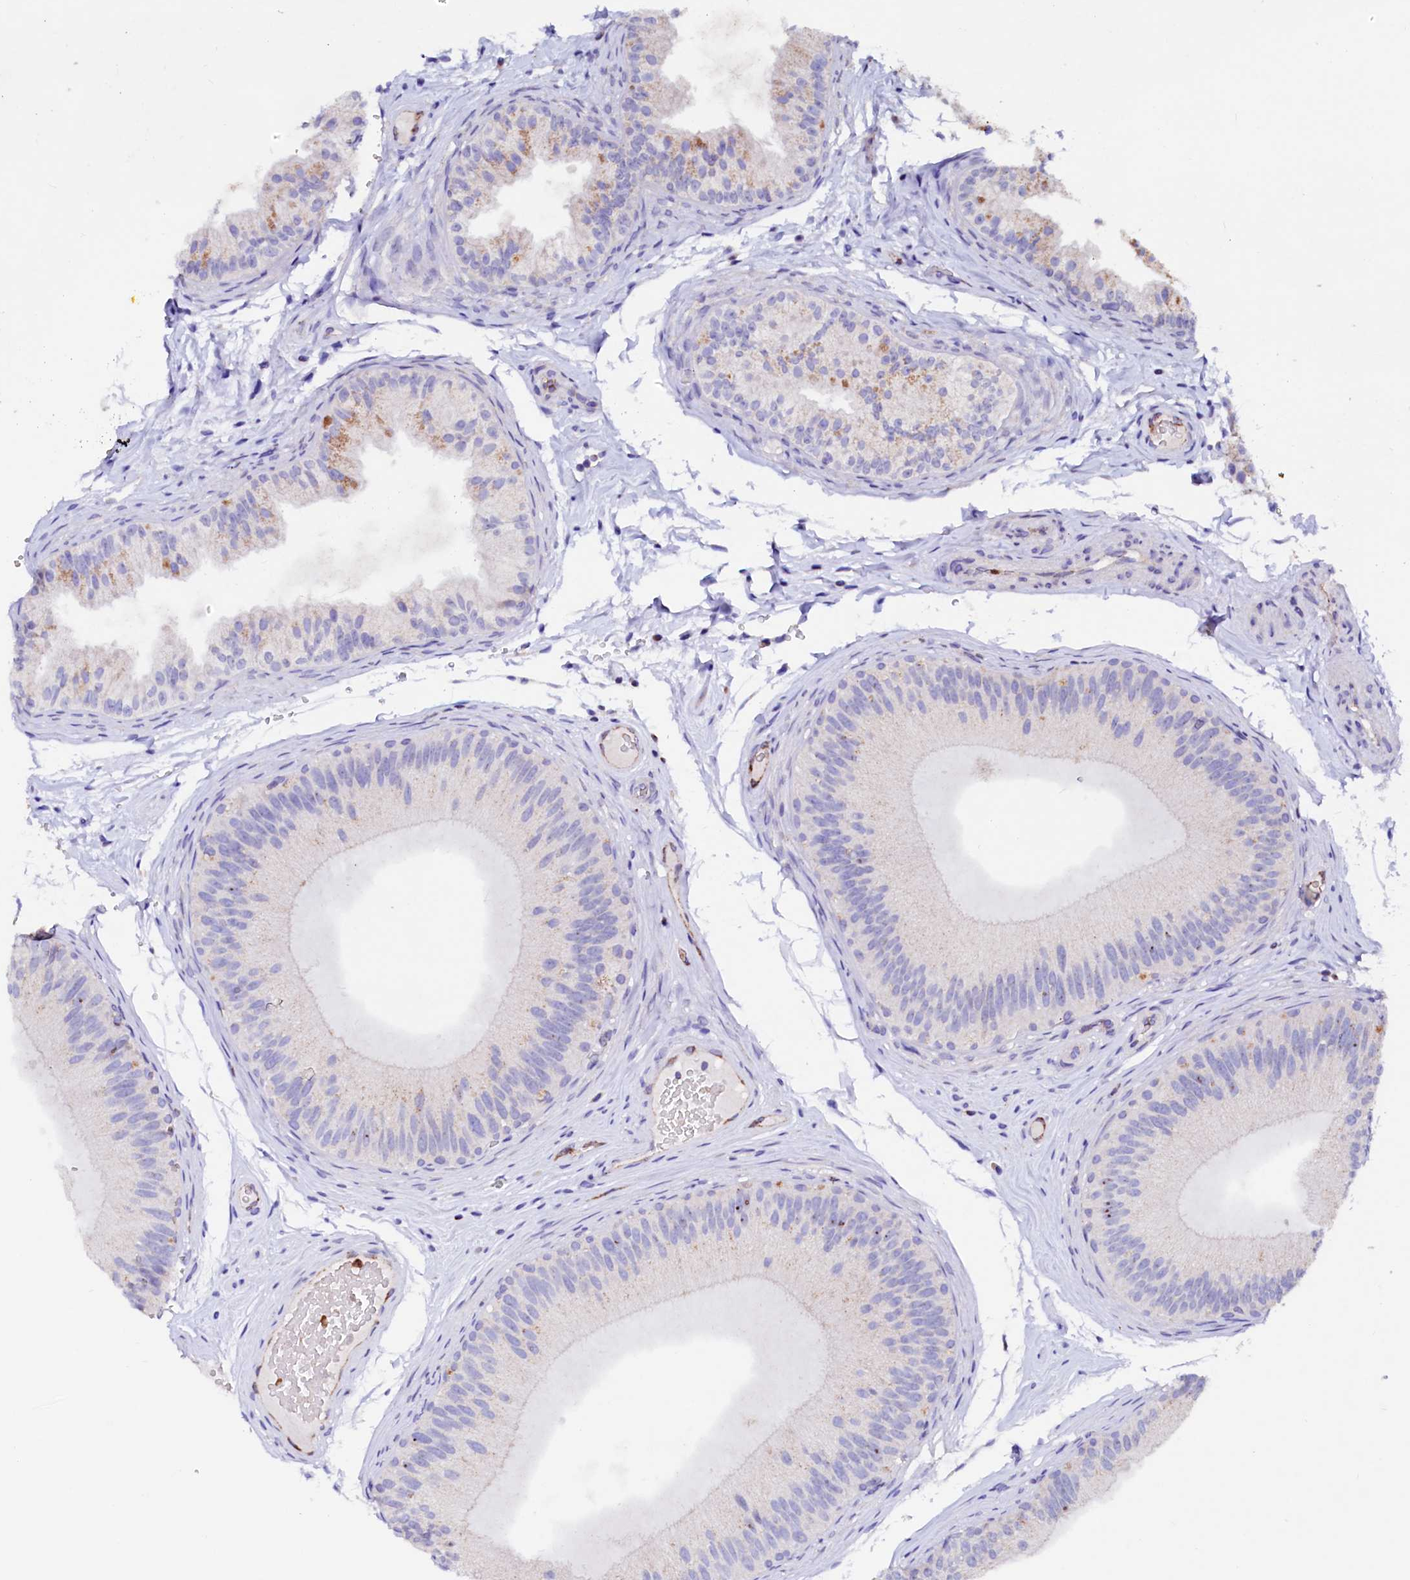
{"staining": {"intensity": "moderate", "quantity": "<25%", "location": "cytoplasmic/membranous"}, "tissue": "epididymis", "cell_type": "Glandular cells", "image_type": "normal", "snomed": [{"axis": "morphology", "description": "Normal tissue, NOS"}, {"axis": "topography", "description": "Epididymis"}], "caption": "Moderate cytoplasmic/membranous positivity for a protein is appreciated in about <25% of glandular cells of normal epididymis using immunohistochemistry (IHC).", "gene": "RAB27A", "patient": {"sex": "male", "age": 45}}